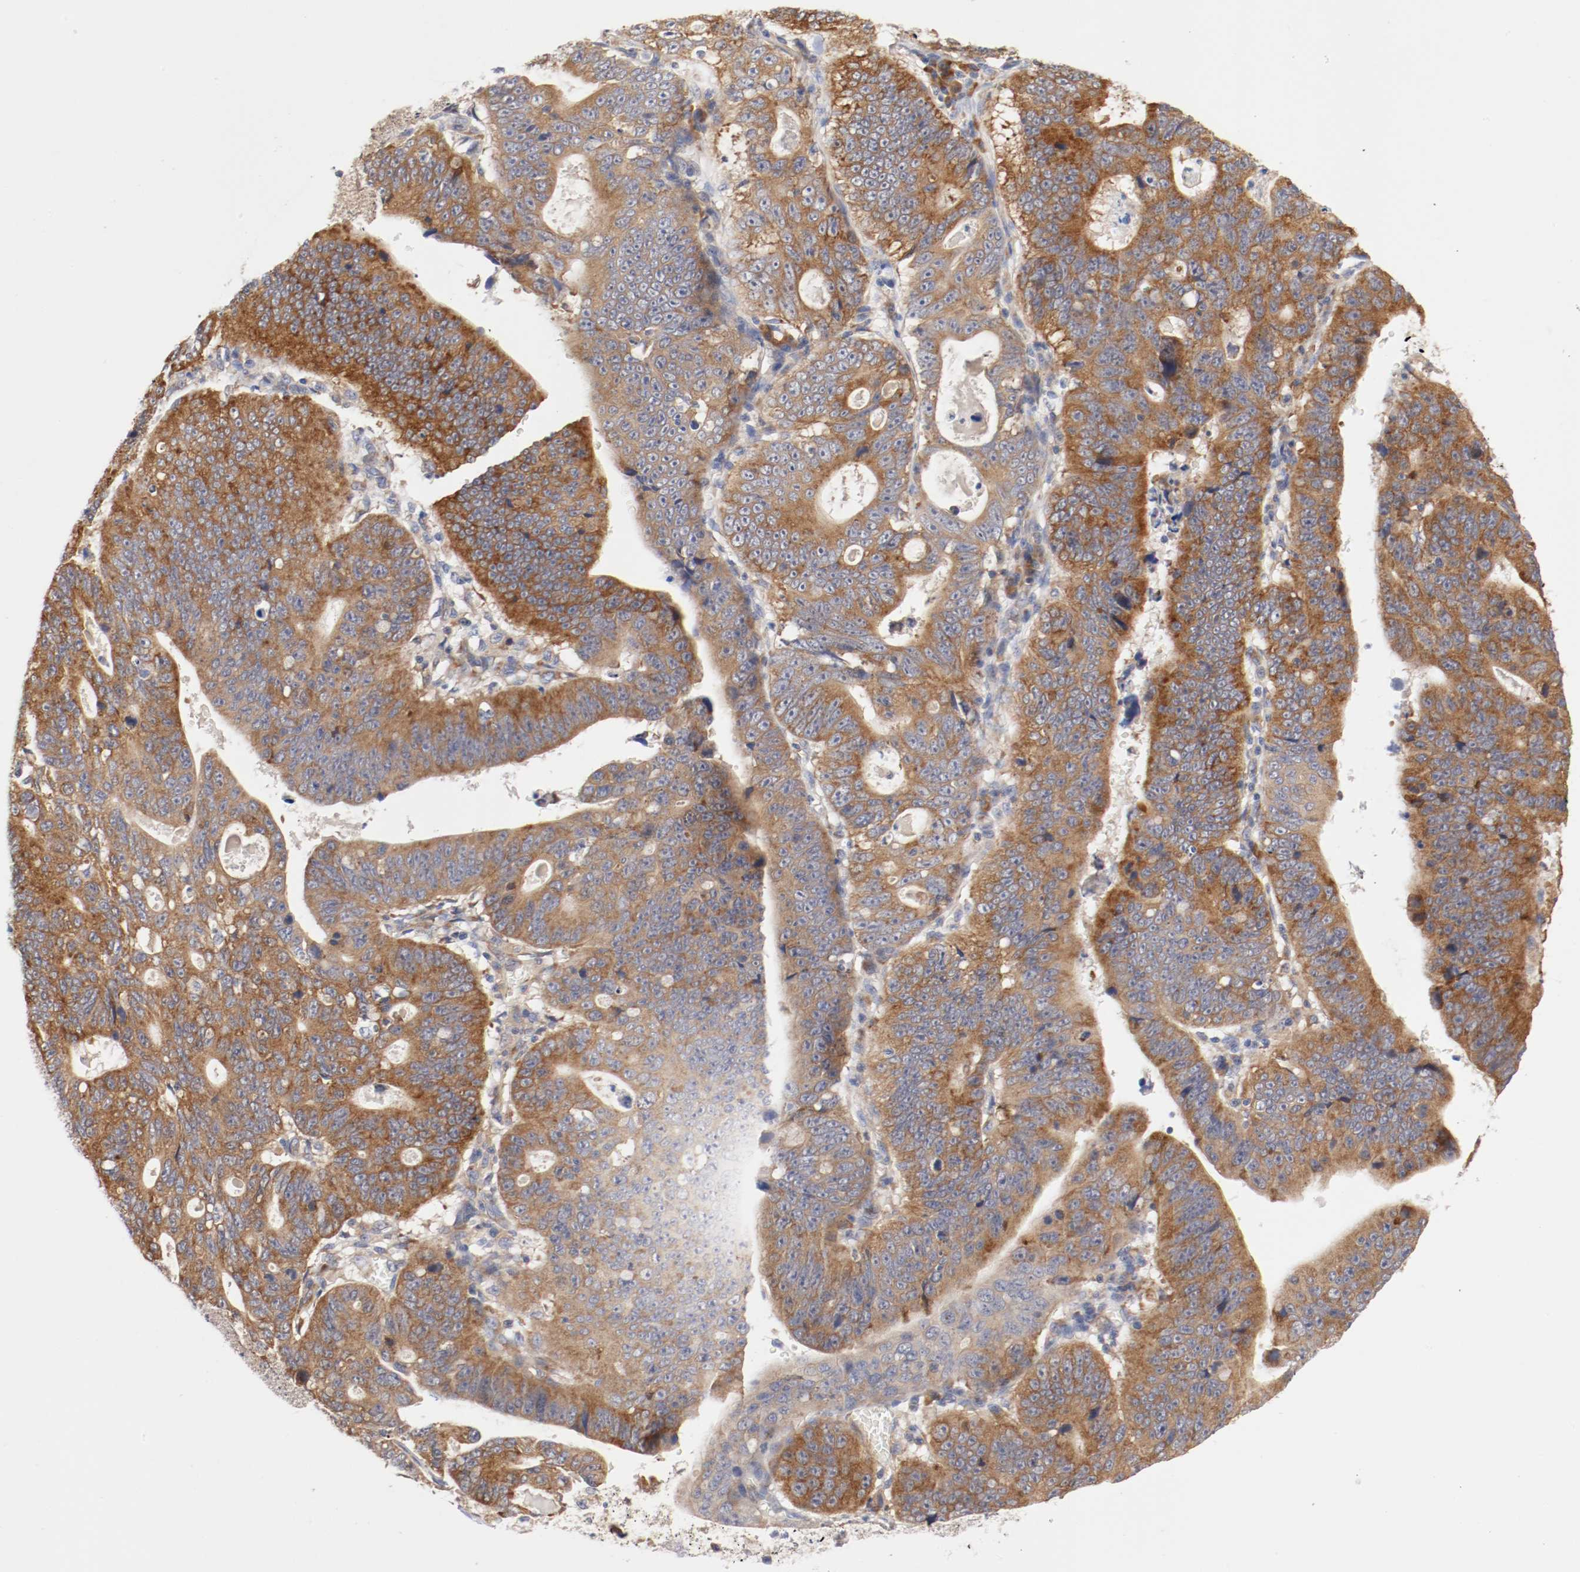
{"staining": {"intensity": "moderate", "quantity": ">75%", "location": "cytoplasmic/membranous"}, "tissue": "stomach cancer", "cell_type": "Tumor cells", "image_type": "cancer", "snomed": [{"axis": "morphology", "description": "Adenocarcinoma, NOS"}, {"axis": "topography", "description": "Stomach"}], "caption": "Immunohistochemical staining of adenocarcinoma (stomach) reveals moderate cytoplasmic/membranous protein positivity in approximately >75% of tumor cells.", "gene": "FKBP3", "patient": {"sex": "male", "age": 59}}